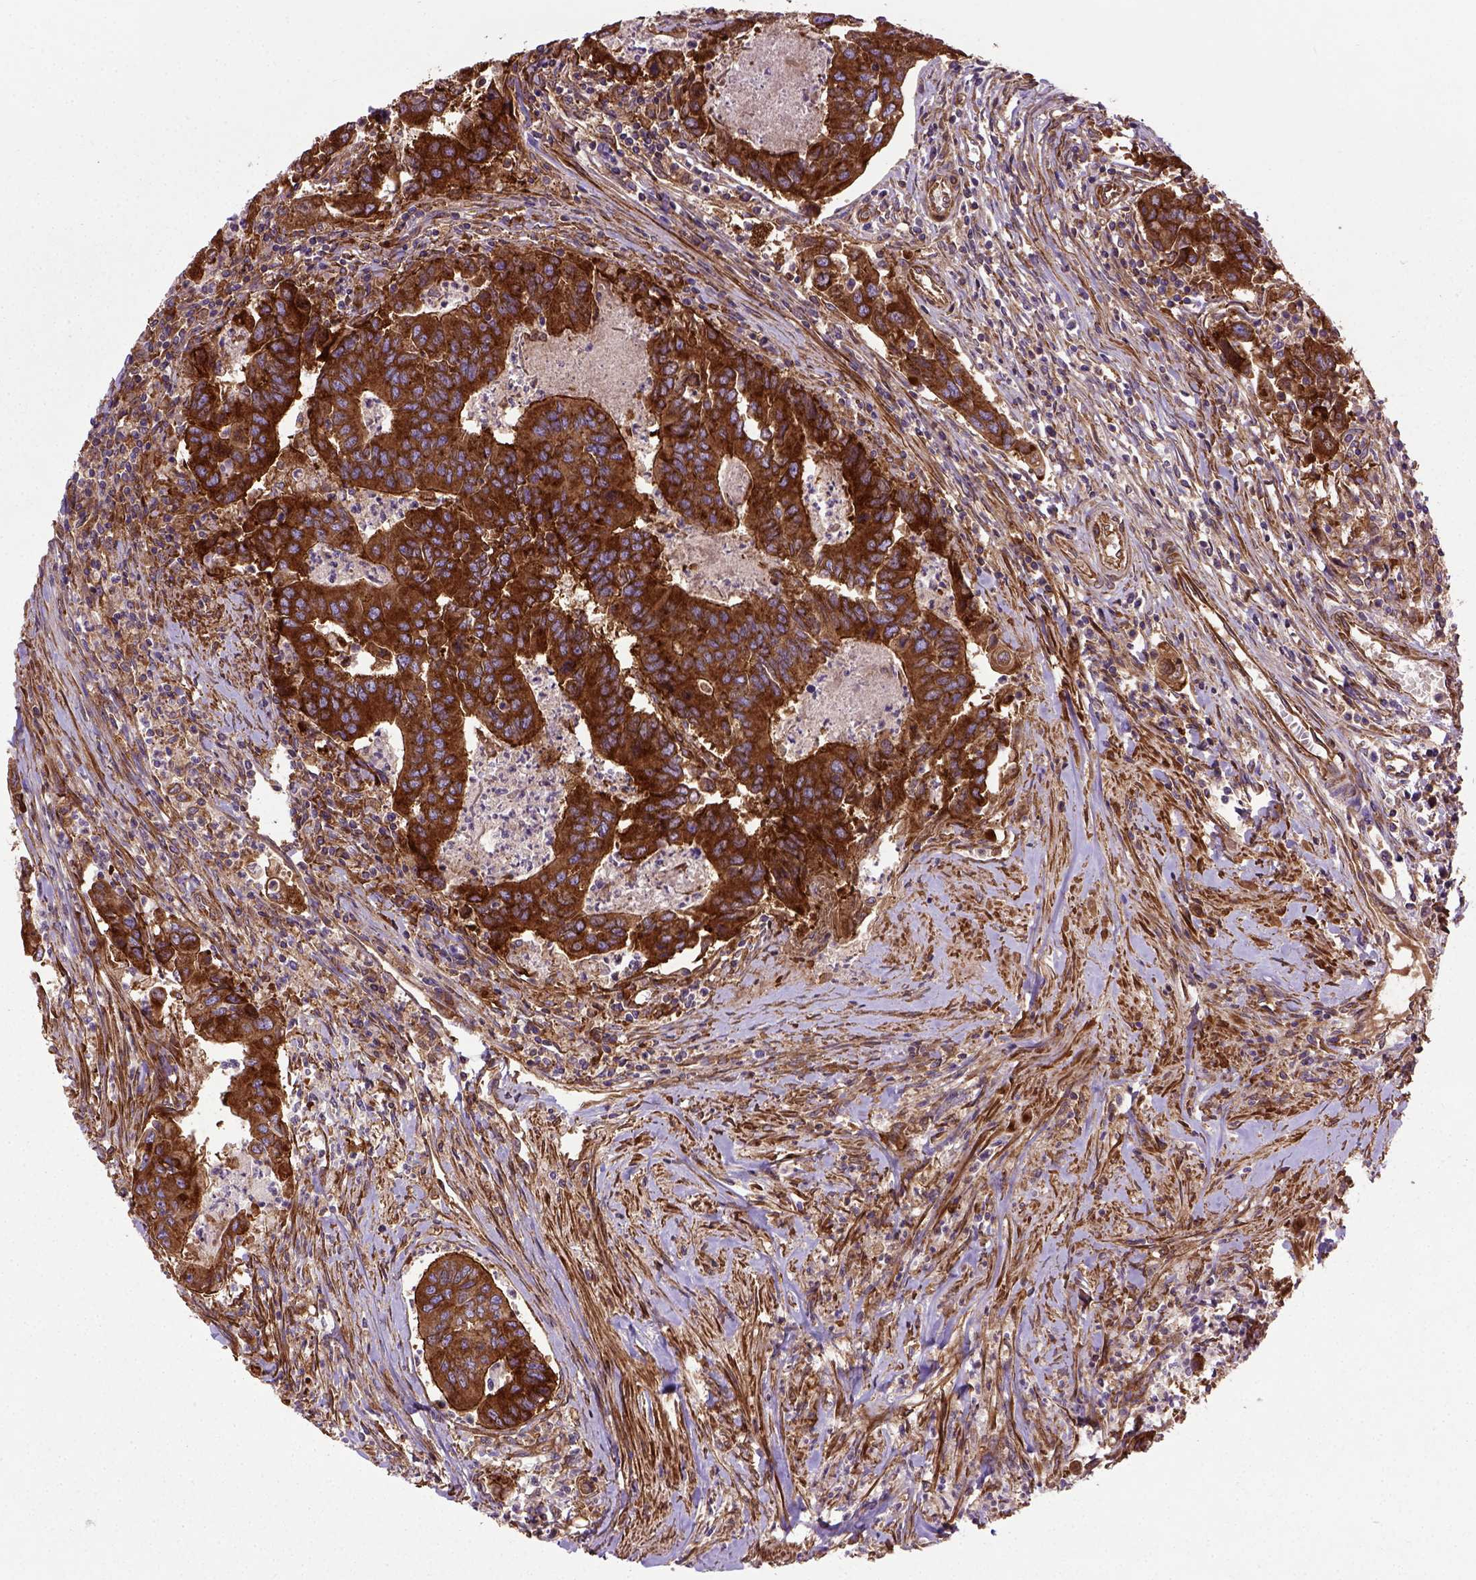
{"staining": {"intensity": "strong", "quantity": ">75%", "location": "cytoplasmic/membranous"}, "tissue": "colorectal cancer", "cell_type": "Tumor cells", "image_type": "cancer", "snomed": [{"axis": "morphology", "description": "Adenocarcinoma, NOS"}, {"axis": "topography", "description": "Colon"}], "caption": "Immunohistochemical staining of colorectal cancer (adenocarcinoma) demonstrates high levels of strong cytoplasmic/membranous staining in about >75% of tumor cells.", "gene": "CAPRIN1", "patient": {"sex": "female", "age": 67}}